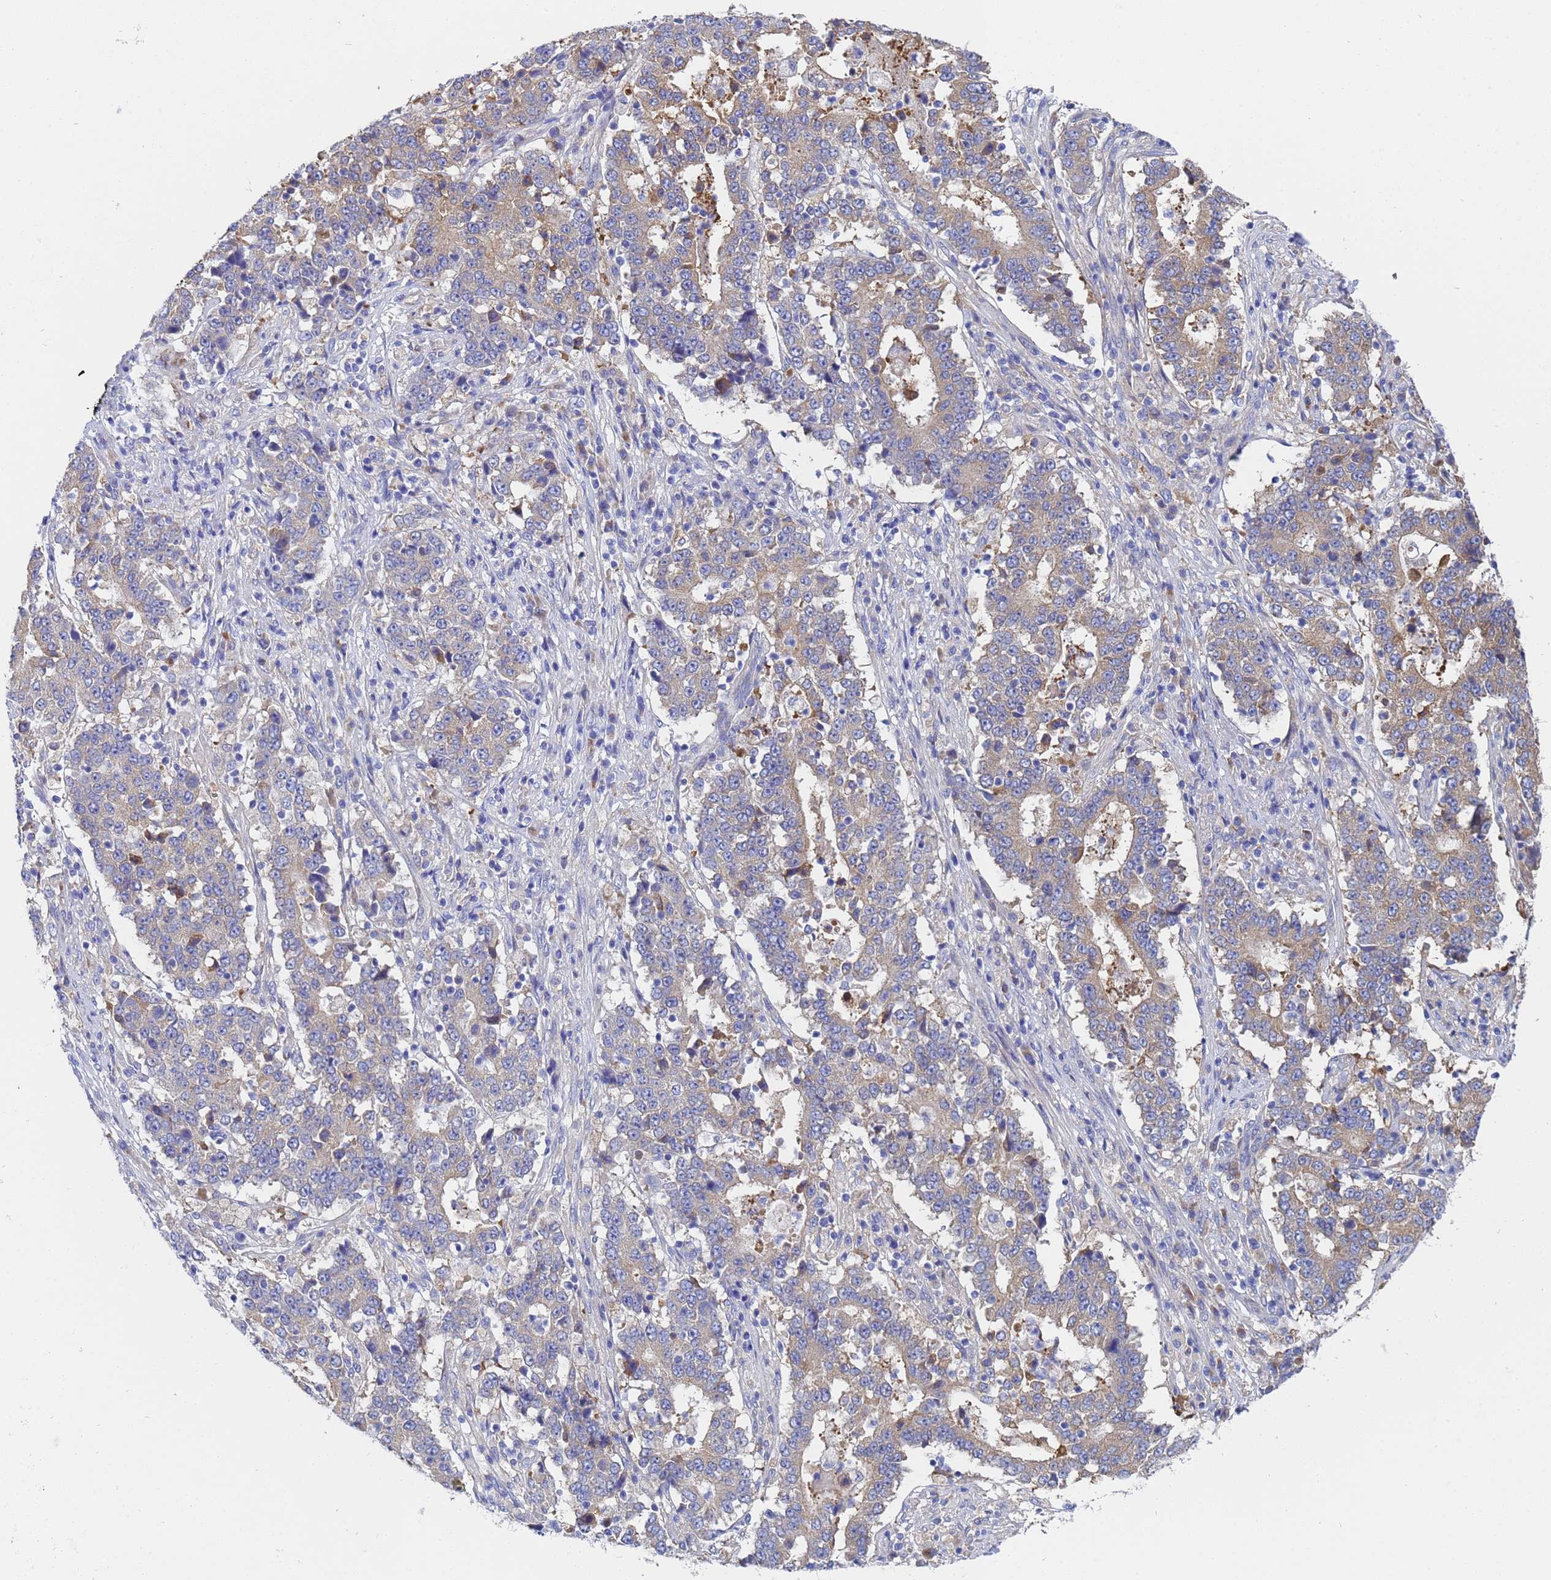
{"staining": {"intensity": "weak", "quantity": "25%-75%", "location": "cytoplasmic/membranous"}, "tissue": "stomach cancer", "cell_type": "Tumor cells", "image_type": "cancer", "snomed": [{"axis": "morphology", "description": "Adenocarcinoma, NOS"}, {"axis": "topography", "description": "Stomach"}], "caption": "The photomicrograph displays immunohistochemical staining of stomach cancer (adenocarcinoma). There is weak cytoplasmic/membranous expression is present in about 25%-75% of tumor cells.", "gene": "TM4SF4", "patient": {"sex": "male", "age": 59}}